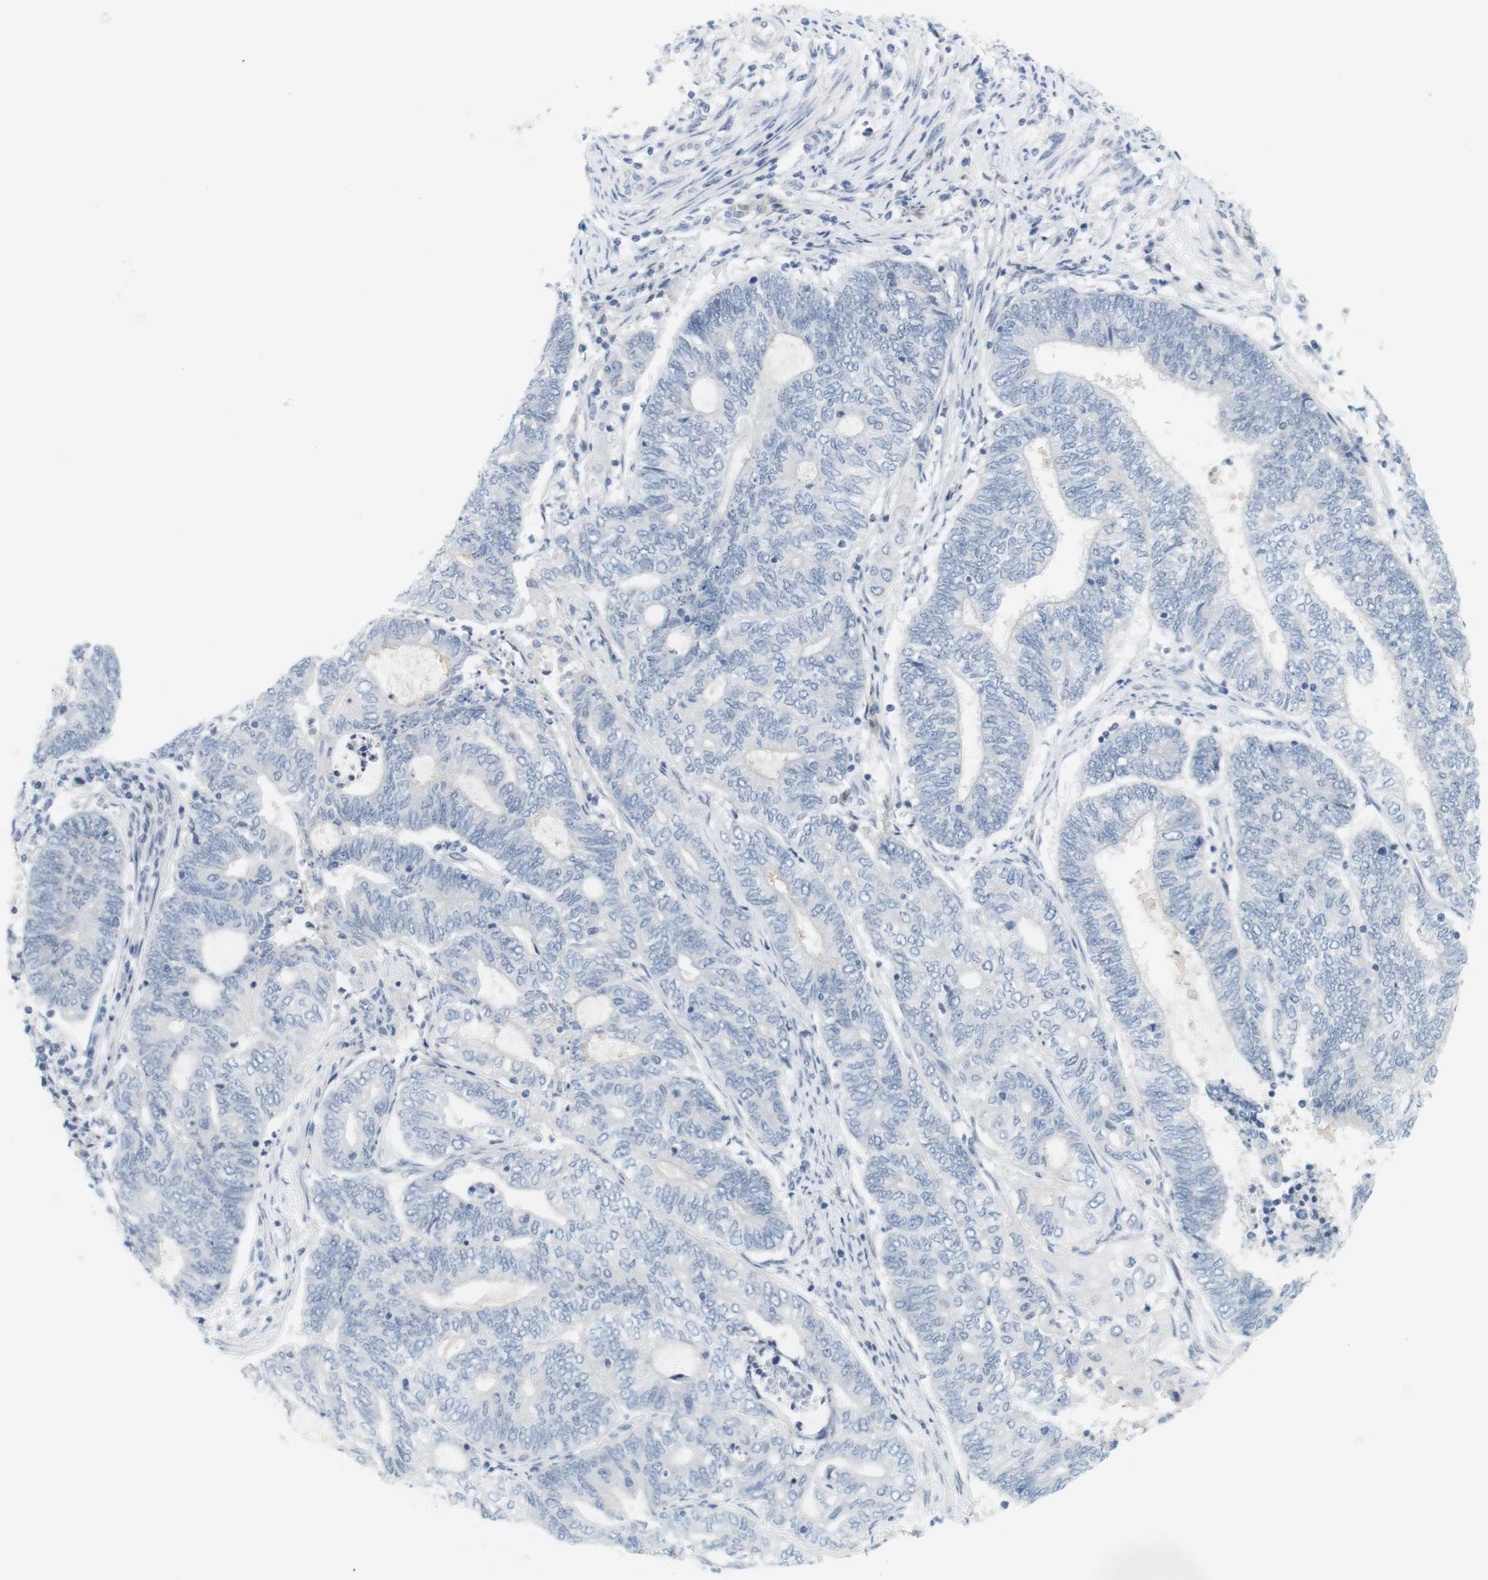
{"staining": {"intensity": "negative", "quantity": "none", "location": "none"}, "tissue": "endometrial cancer", "cell_type": "Tumor cells", "image_type": "cancer", "snomed": [{"axis": "morphology", "description": "Adenocarcinoma, NOS"}, {"axis": "topography", "description": "Uterus"}, {"axis": "topography", "description": "Endometrium"}], "caption": "Tumor cells are negative for protein expression in human adenocarcinoma (endometrial). The staining was performed using DAB (3,3'-diaminobenzidine) to visualize the protein expression in brown, while the nuclei were stained in blue with hematoxylin (Magnification: 20x).", "gene": "CREB3L2", "patient": {"sex": "female", "age": 70}}